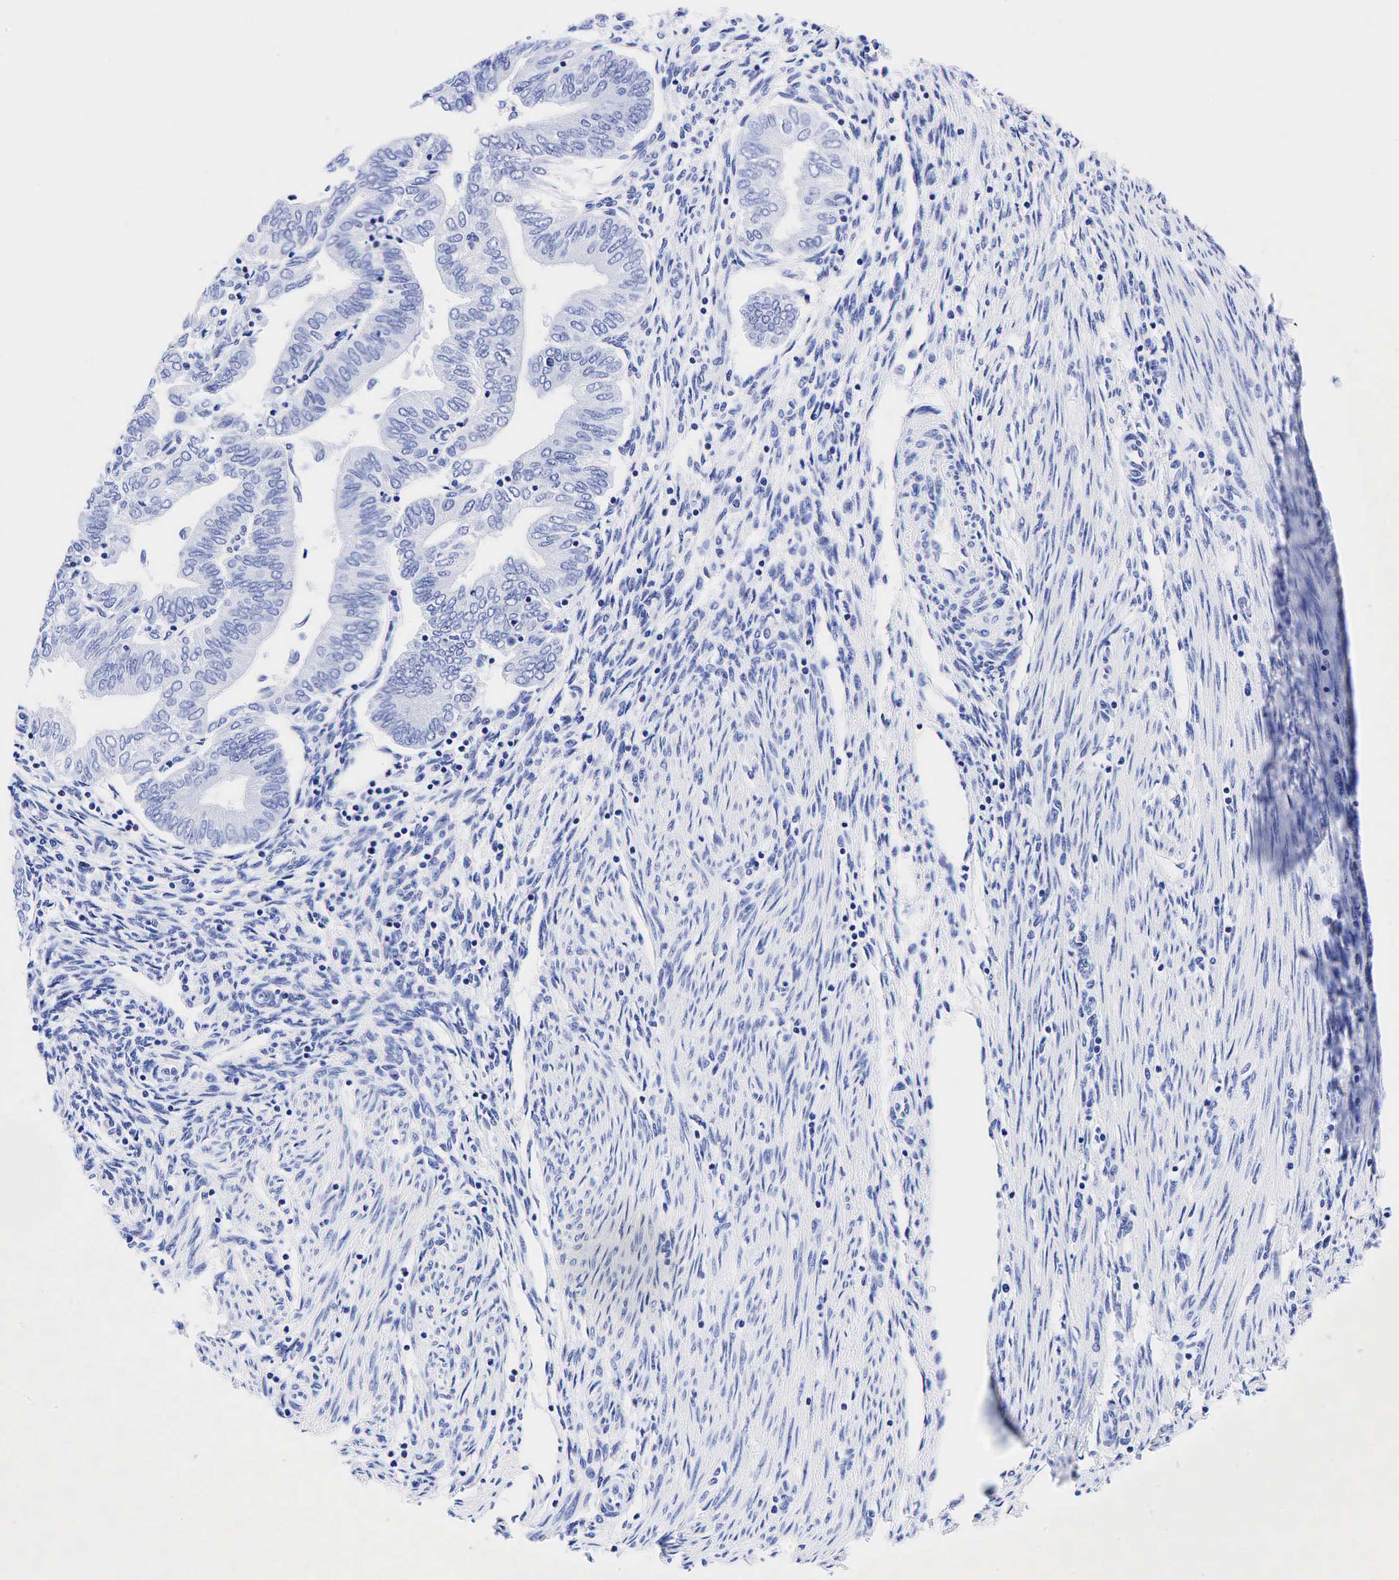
{"staining": {"intensity": "negative", "quantity": "none", "location": "none"}, "tissue": "endometrial cancer", "cell_type": "Tumor cells", "image_type": "cancer", "snomed": [{"axis": "morphology", "description": "Adenocarcinoma, NOS"}, {"axis": "topography", "description": "Endometrium"}], "caption": "This is an immunohistochemistry micrograph of human endometrial cancer (adenocarcinoma). There is no positivity in tumor cells.", "gene": "CEACAM5", "patient": {"sex": "female", "age": 51}}